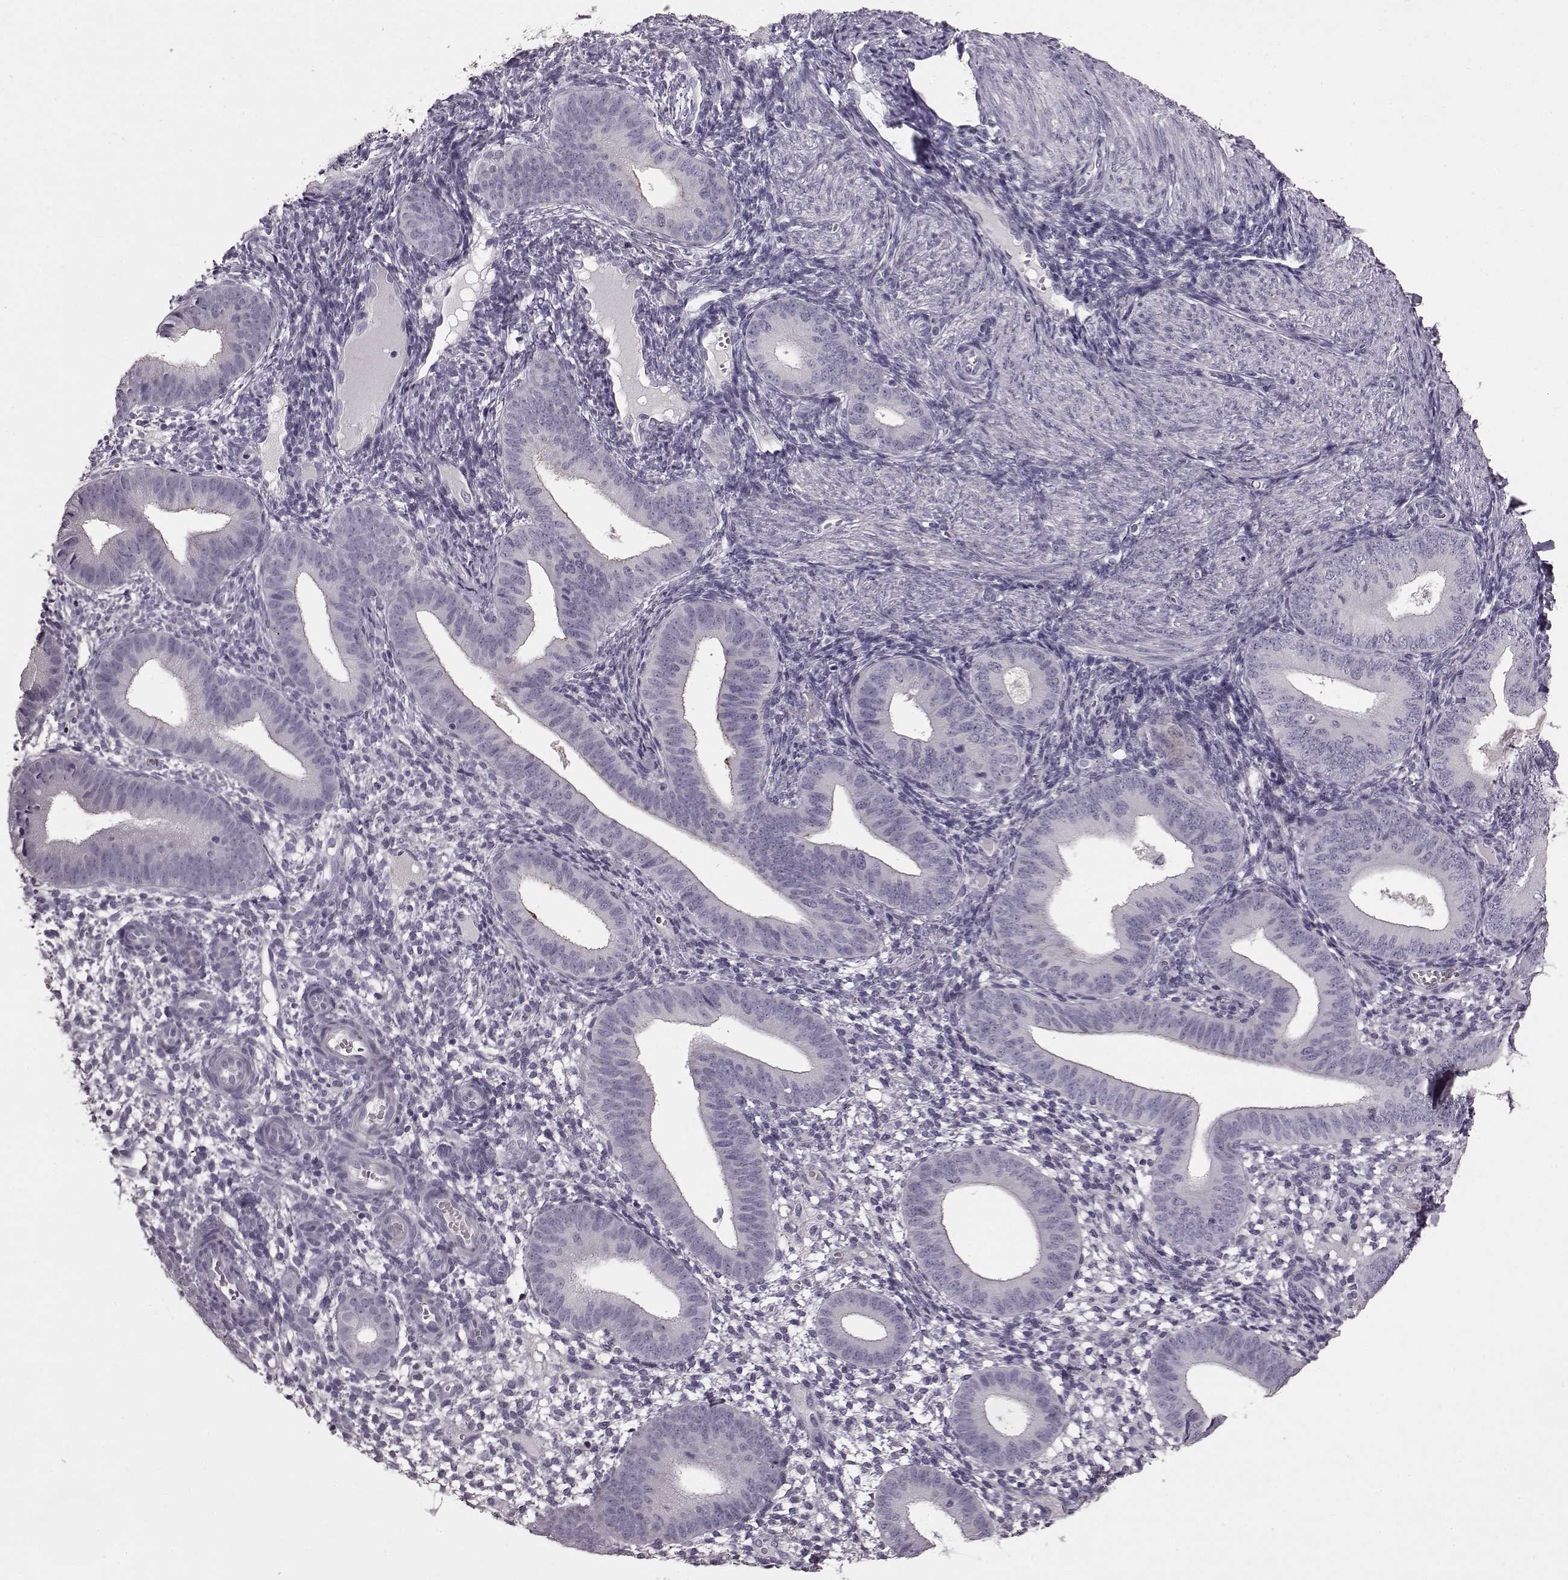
{"staining": {"intensity": "negative", "quantity": "none", "location": "none"}, "tissue": "endometrium", "cell_type": "Cells in endometrial stroma", "image_type": "normal", "snomed": [{"axis": "morphology", "description": "Normal tissue, NOS"}, {"axis": "topography", "description": "Endometrium"}], "caption": "Human endometrium stained for a protein using immunohistochemistry demonstrates no staining in cells in endometrial stroma.", "gene": "FUT4", "patient": {"sex": "female", "age": 39}}